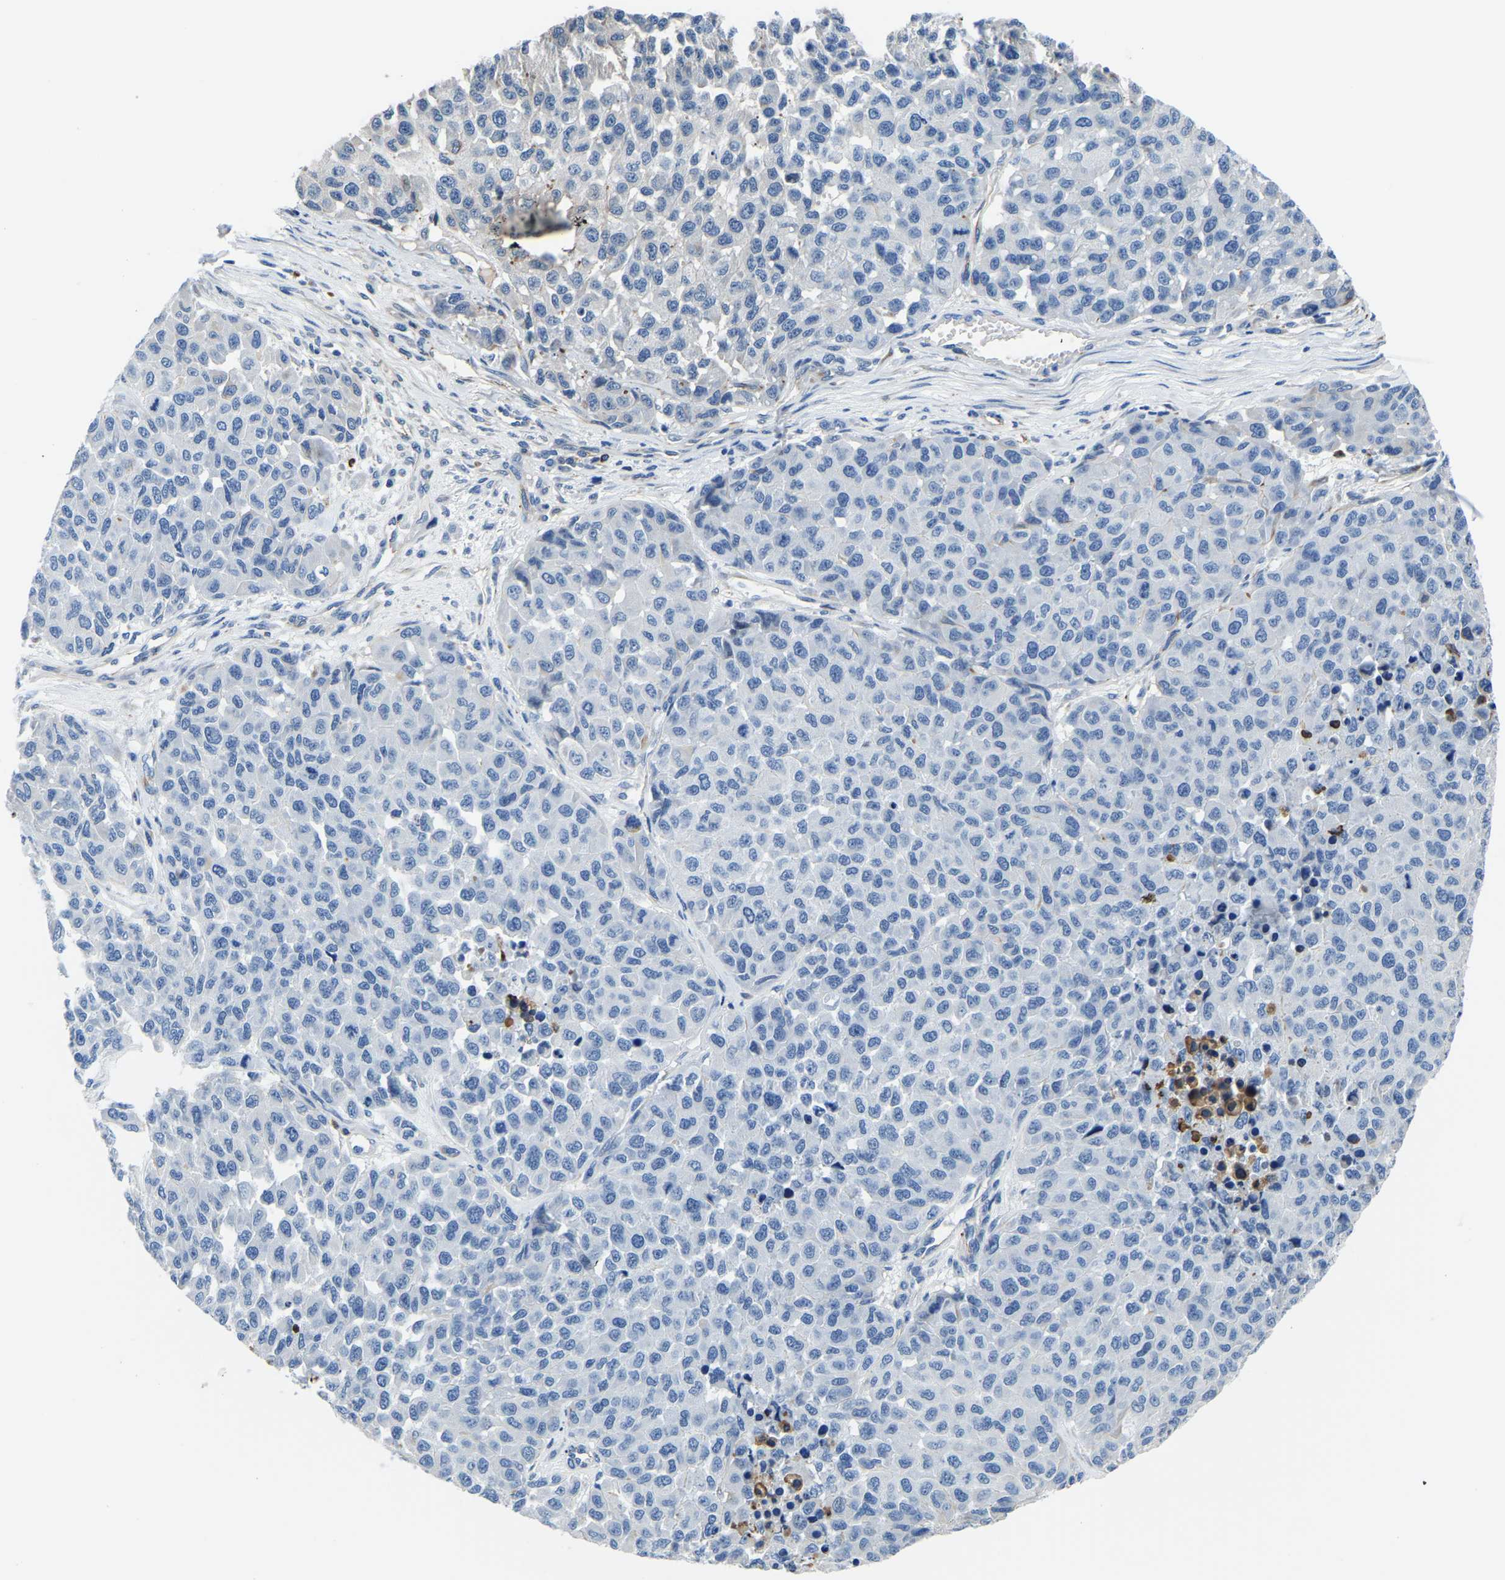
{"staining": {"intensity": "negative", "quantity": "none", "location": "none"}, "tissue": "melanoma", "cell_type": "Tumor cells", "image_type": "cancer", "snomed": [{"axis": "morphology", "description": "Malignant melanoma, NOS"}, {"axis": "topography", "description": "Skin"}], "caption": "Malignant melanoma was stained to show a protein in brown. There is no significant expression in tumor cells.", "gene": "MS4A3", "patient": {"sex": "male", "age": 62}}